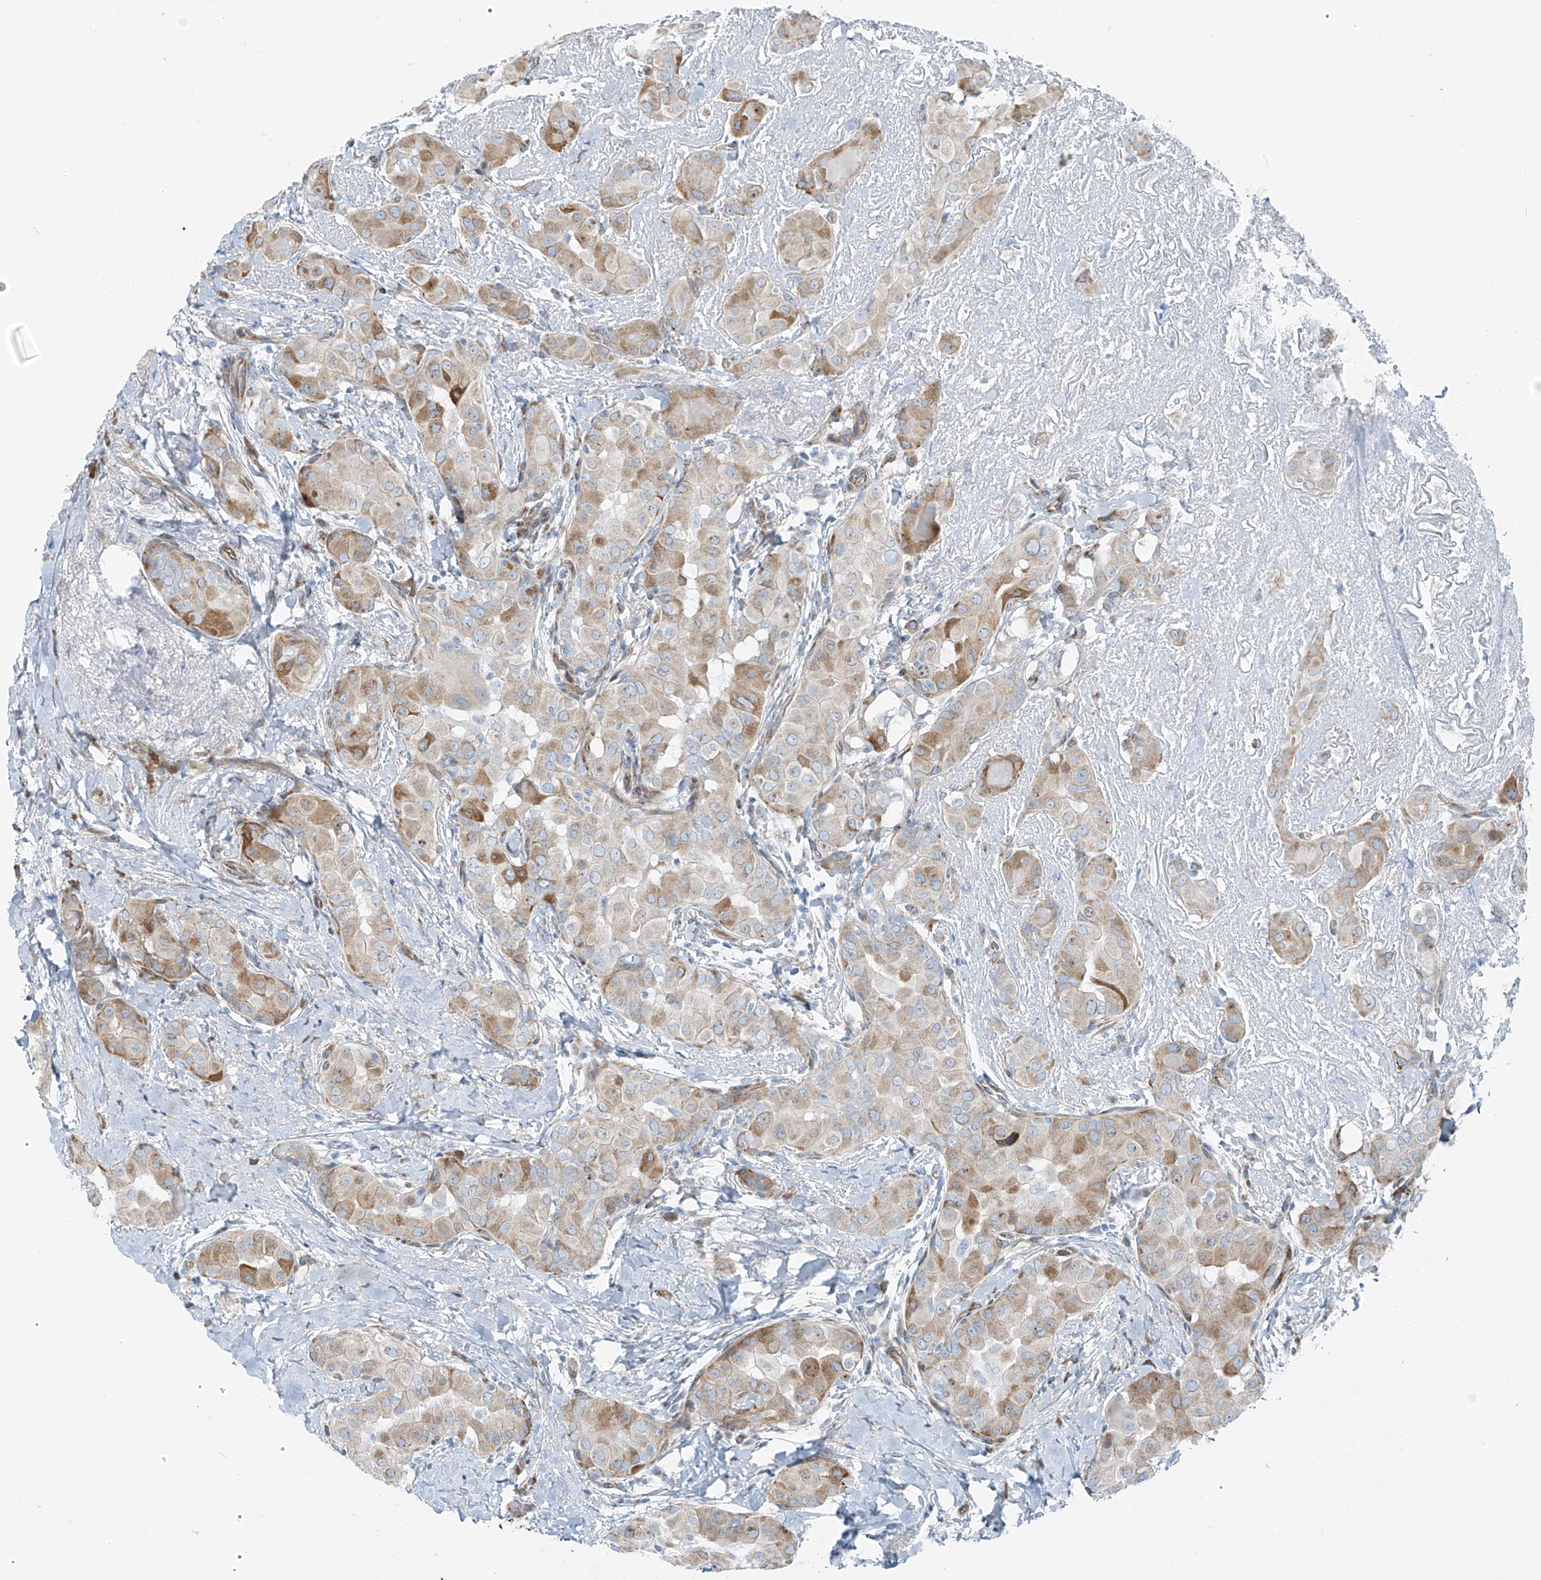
{"staining": {"intensity": "moderate", "quantity": "<25%", "location": "cytoplasmic/membranous"}, "tissue": "thyroid cancer", "cell_type": "Tumor cells", "image_type": "cancer", "snomed": [{"axis": "morphology", "description": "Papillary adenocarcinoma, NOS"}, {"axis": "topography", "description": "Thyroid gland"}], "caption": "Immunohistochemical staining of thyroid papillary adenocarcinoma shows moderate cytoplasmic/membranous protein staining in approximately <25% of tumor cells. (IHC, brightfield microscopy, high magnification).", "gene": "HIC2", "patient": {"sex": "male", "age": 33}}